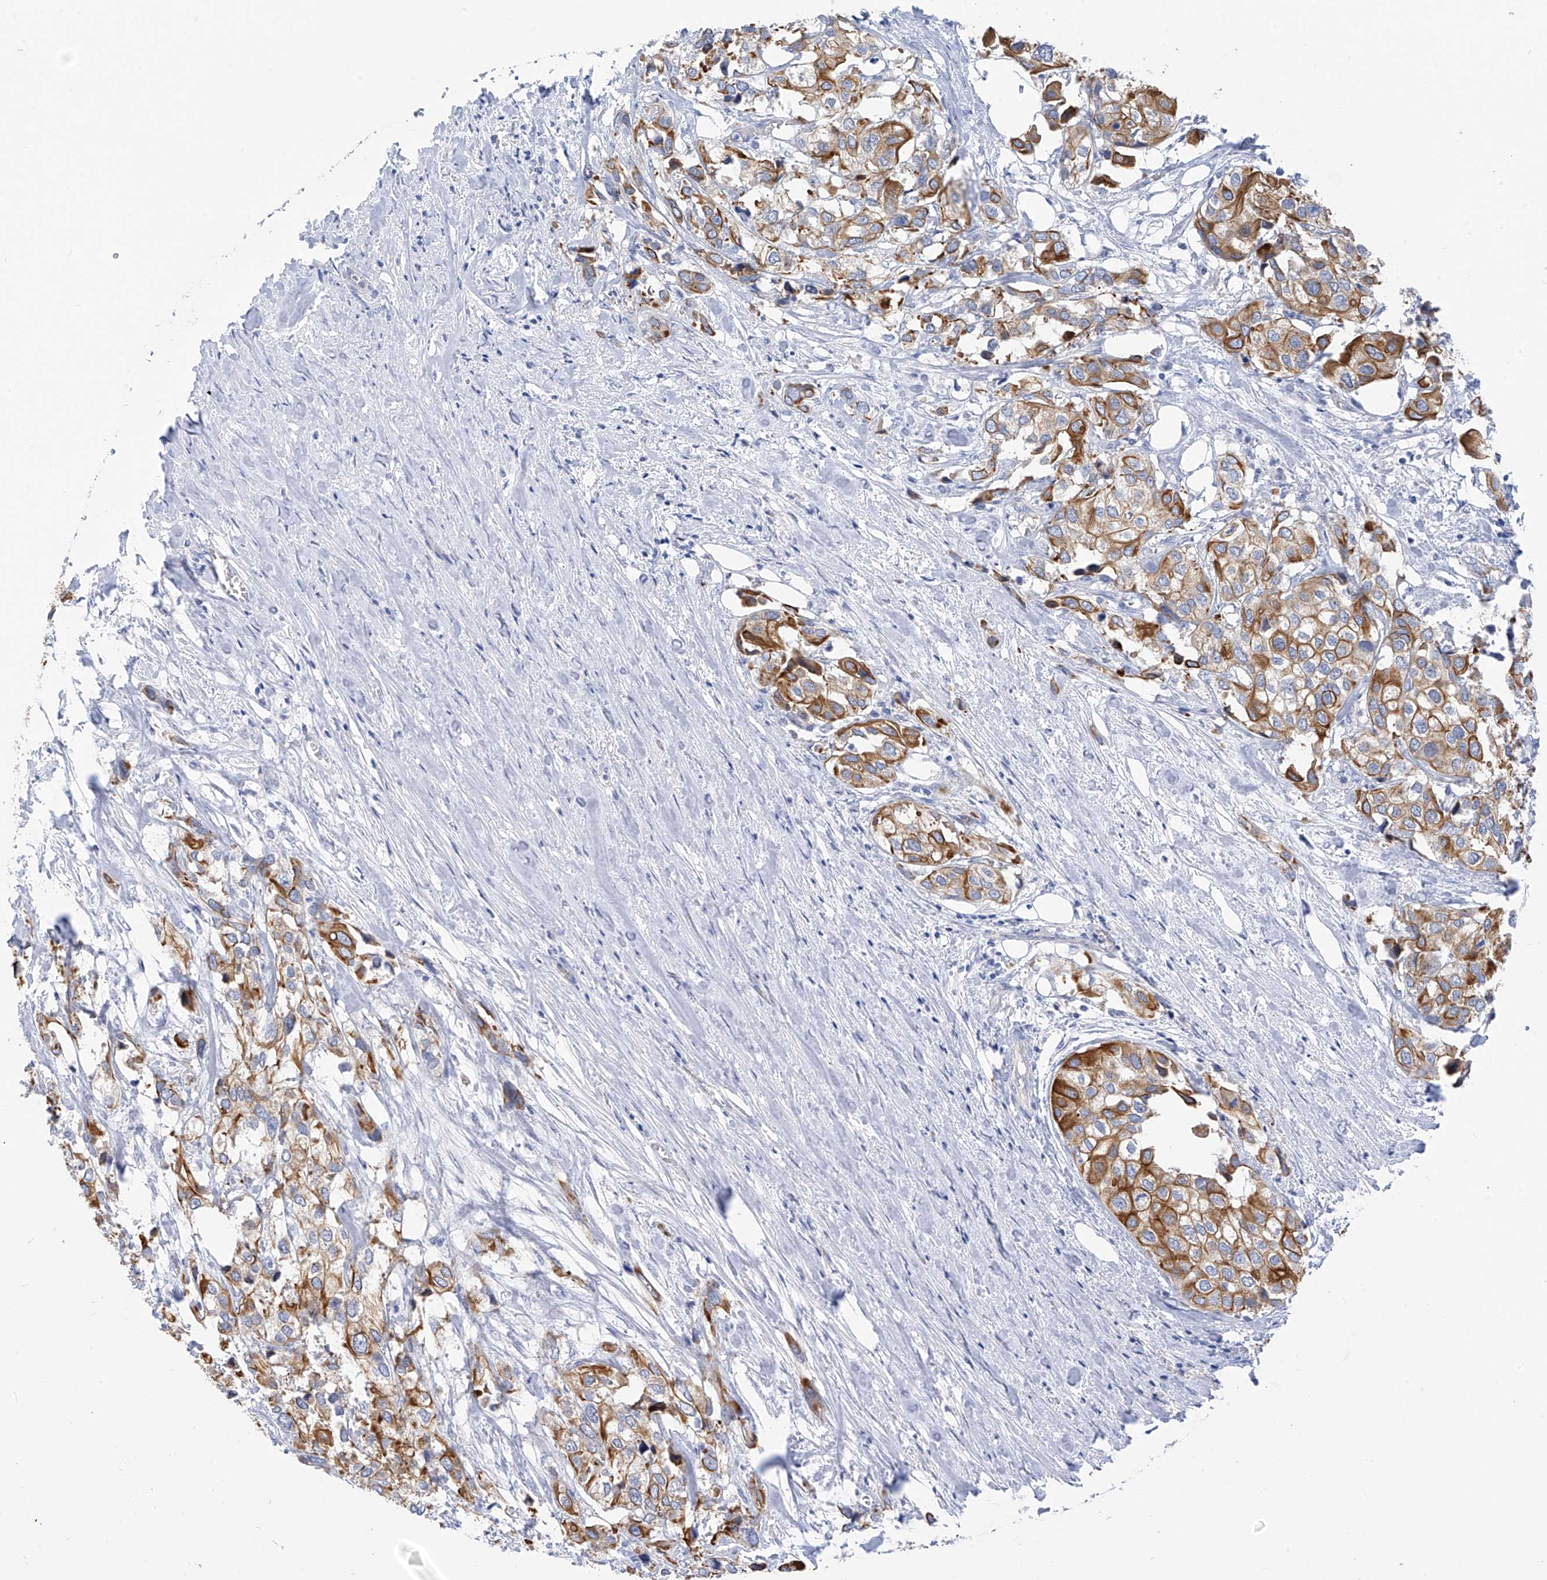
{"staining": {"intensity": "strong", "quantity": ">75%", "location": "cytoplasmic/membranous"}, "tissue": "urothelial cancer", "cell_type": "Tumor cells", "image_type": "cancer", "snomed": [{"axis": "morphology", "description": "Urothelial carcinoma, High grade"}, {"axis": "topography", "description": "Urinary bladder"}], "caption": "High-grade urothelial carcinoma stained with IHC demonstrates strong cytoplasmic/membranous positivity in approximately >75% of tumor cells.", "gene": "PIK3C2B", "patient": {"sex": "male", "age": 64}}